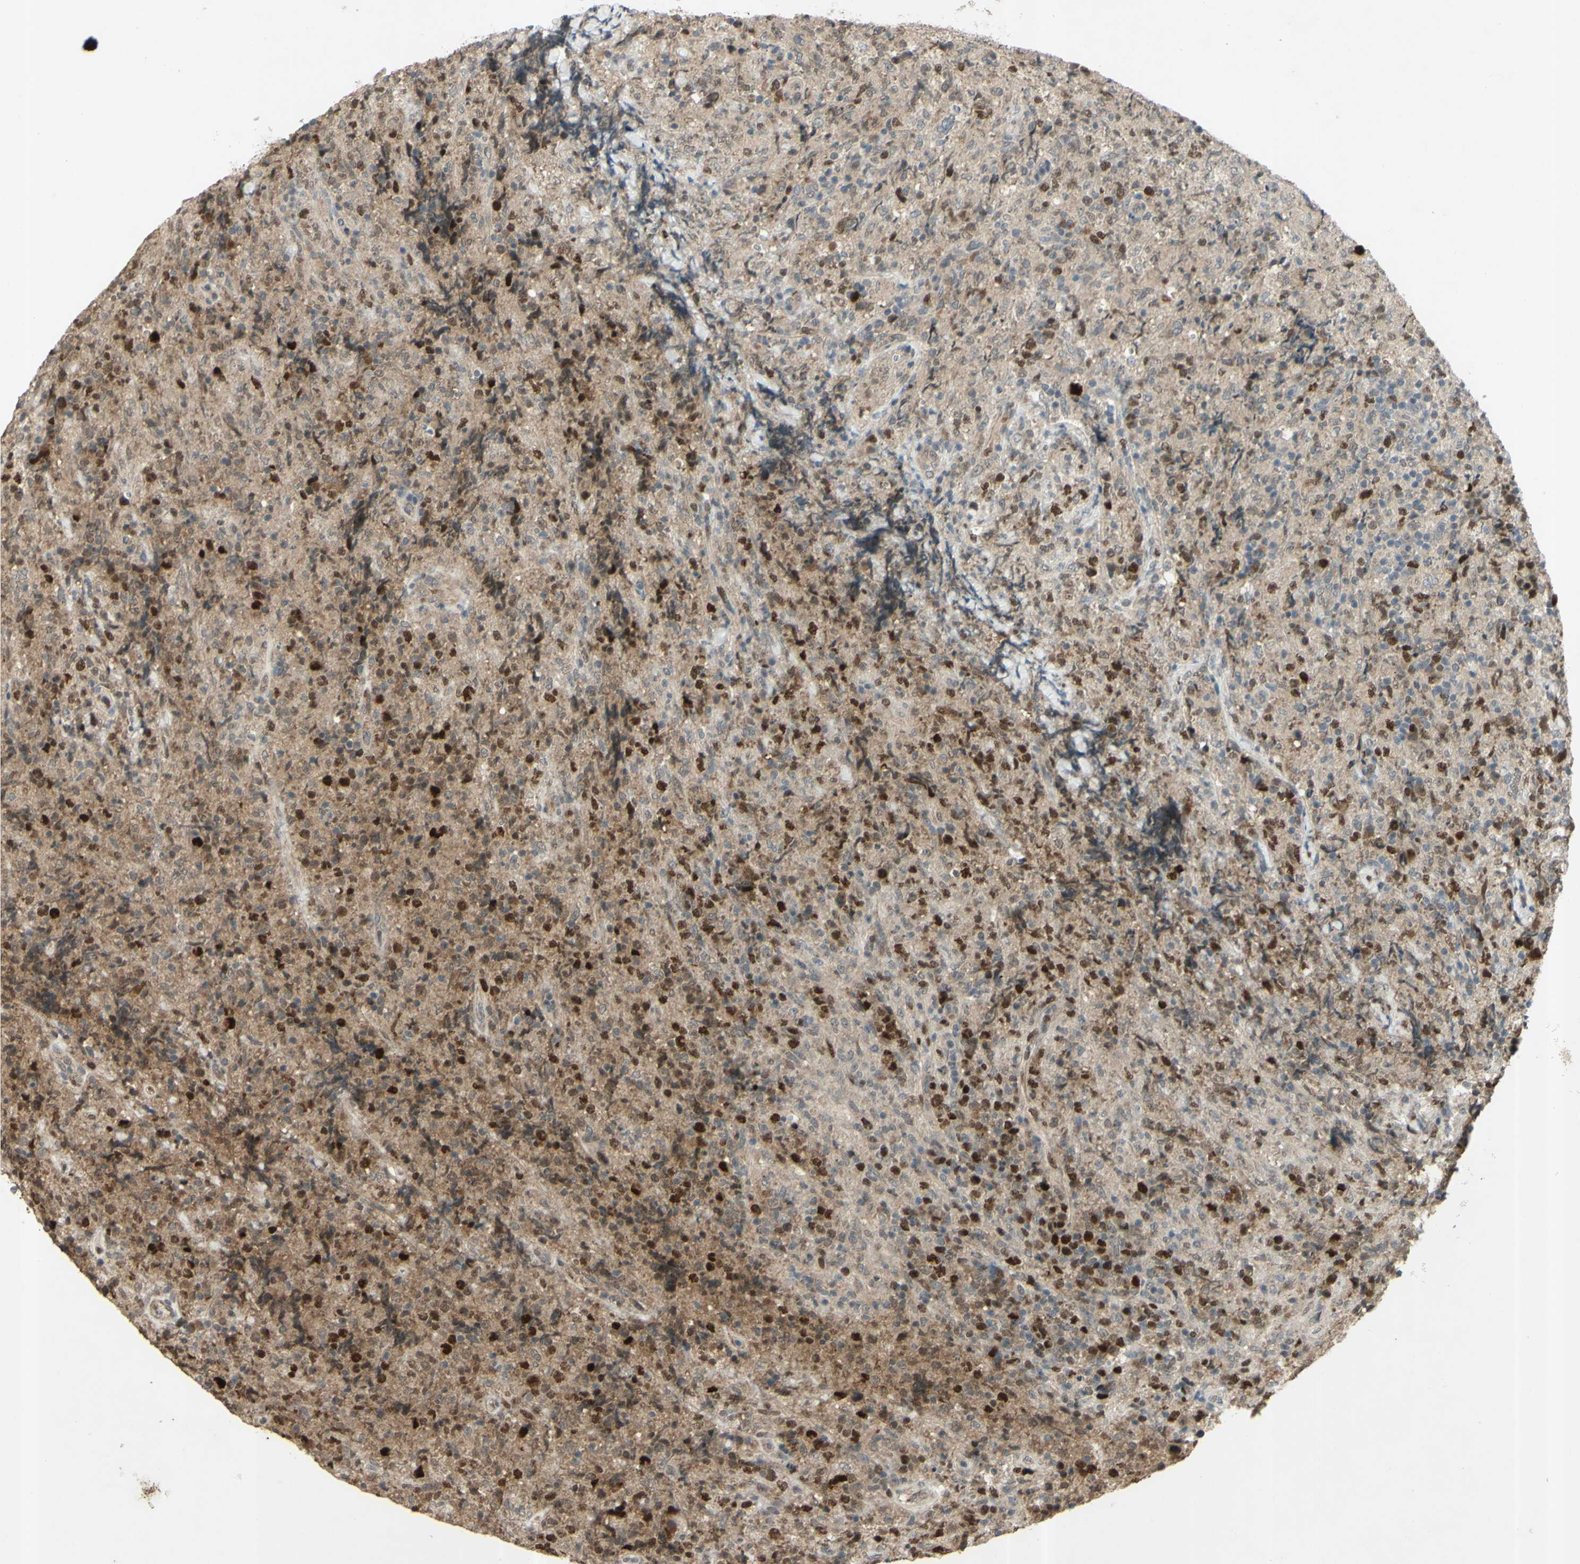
{"staining": {"intensity": "strong", "quantity": "25%-75%", "location": "nuclear"}, "tissue": "lymphoma", "cell_type": "Tumor cells", "image_type": "cancer", "snomed": [{"axis": "morphology", "description": "Malignant lymphoma, non-Hodgkin's type, High grade"}, {"axis": "topography", "description": "Tonsil"}], "caption": "Immunohistochemistry (IHC) (DAB (3,3'-diaminobenzidine)) staining of lymphoma exhibits strong nuclear protein expression in approximately 25%-75% of tumor cells. The staining was performed using DAB, with brown indicating positive protein expression. Nuclei are stained blue with hematoxylin.", "gene": "RAD18", "patient": {"sex": "female", "age": 36}}